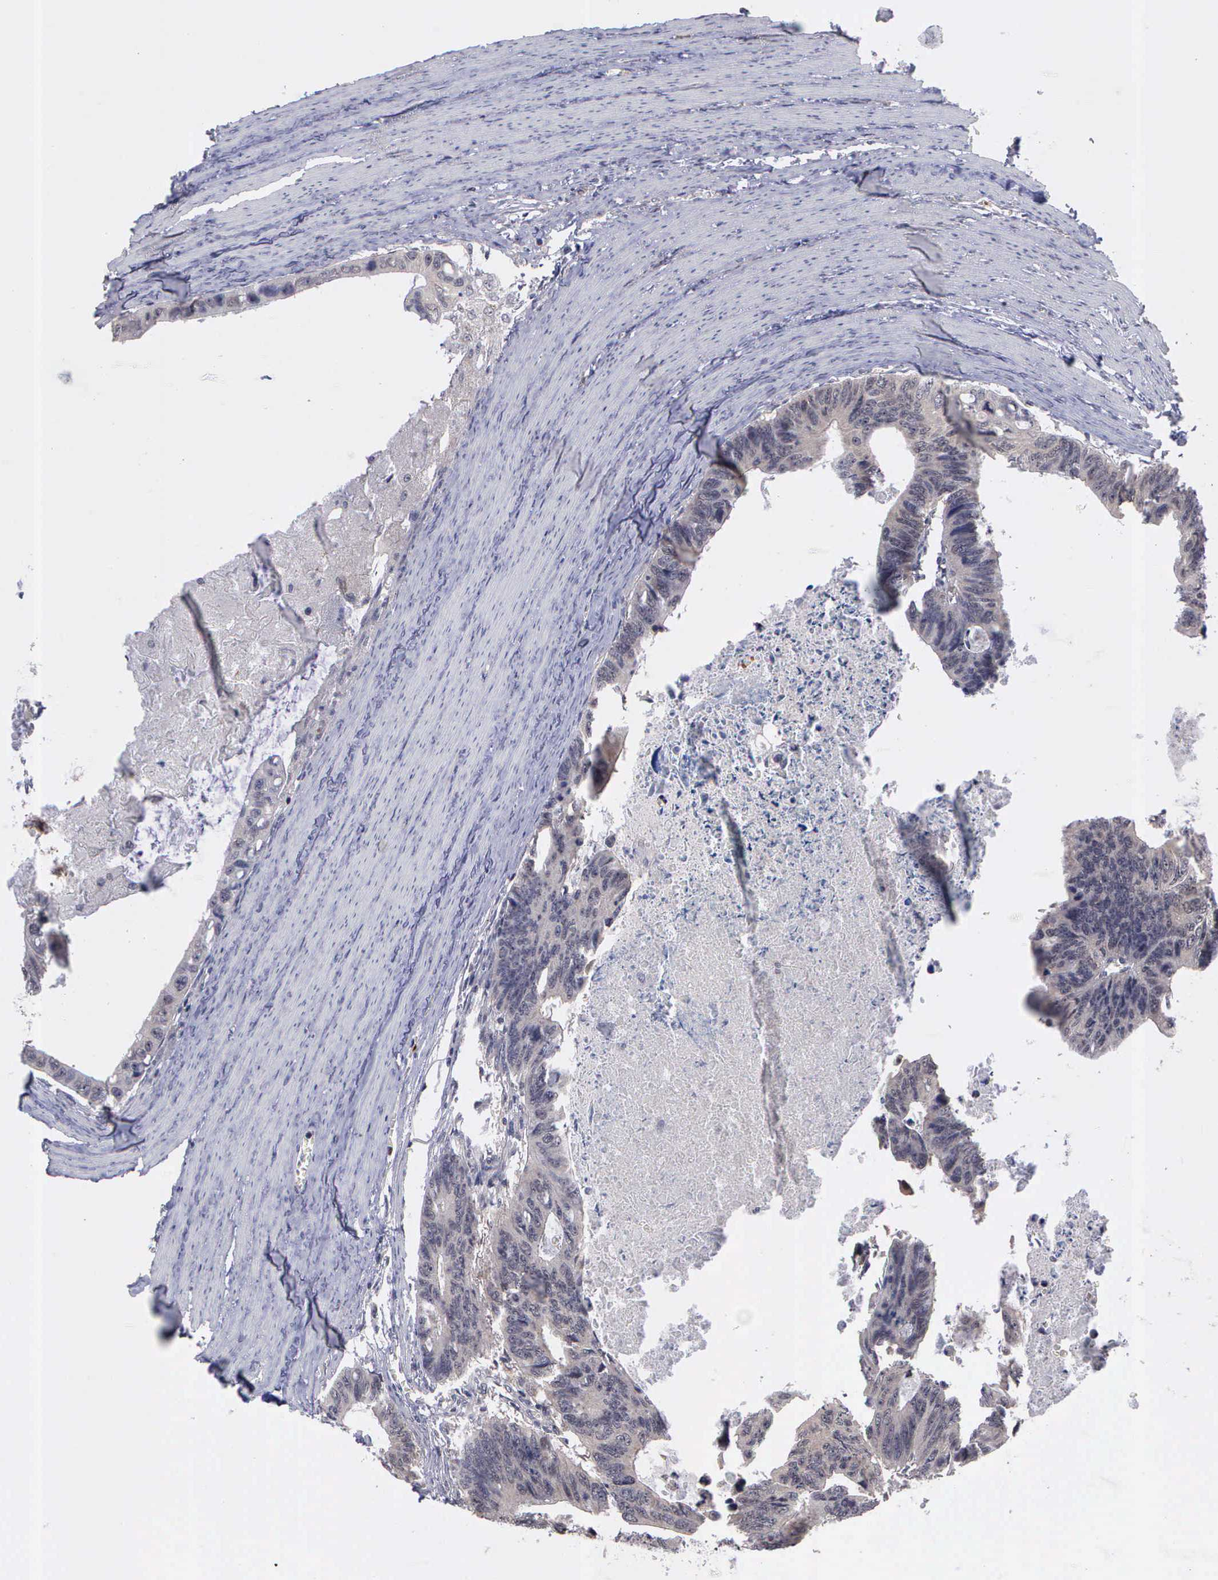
{"staining": {"intensity": "weak", "quantity": ">75%", "location": "cytoplasmic/membranous,nuclear"}, "tissue": "colorectal cancer", "cell_type": "Tumor cells", "image_type": "cancer", "snomed": [{"axis": "morphology", "description": "Adenocarcinoma, NOS"}, {"axis": "topography", "description": "Colon"}], "caption": "About >75% of tumor cells in adenocarcinoma (colorectal) reveal weak cytoplasmic/membranous and nuclear protein staining as visualized by brown immunohistochemical staining.", "gene": "MAP3K9", "patient": {"sex": "female", "age": 55}}